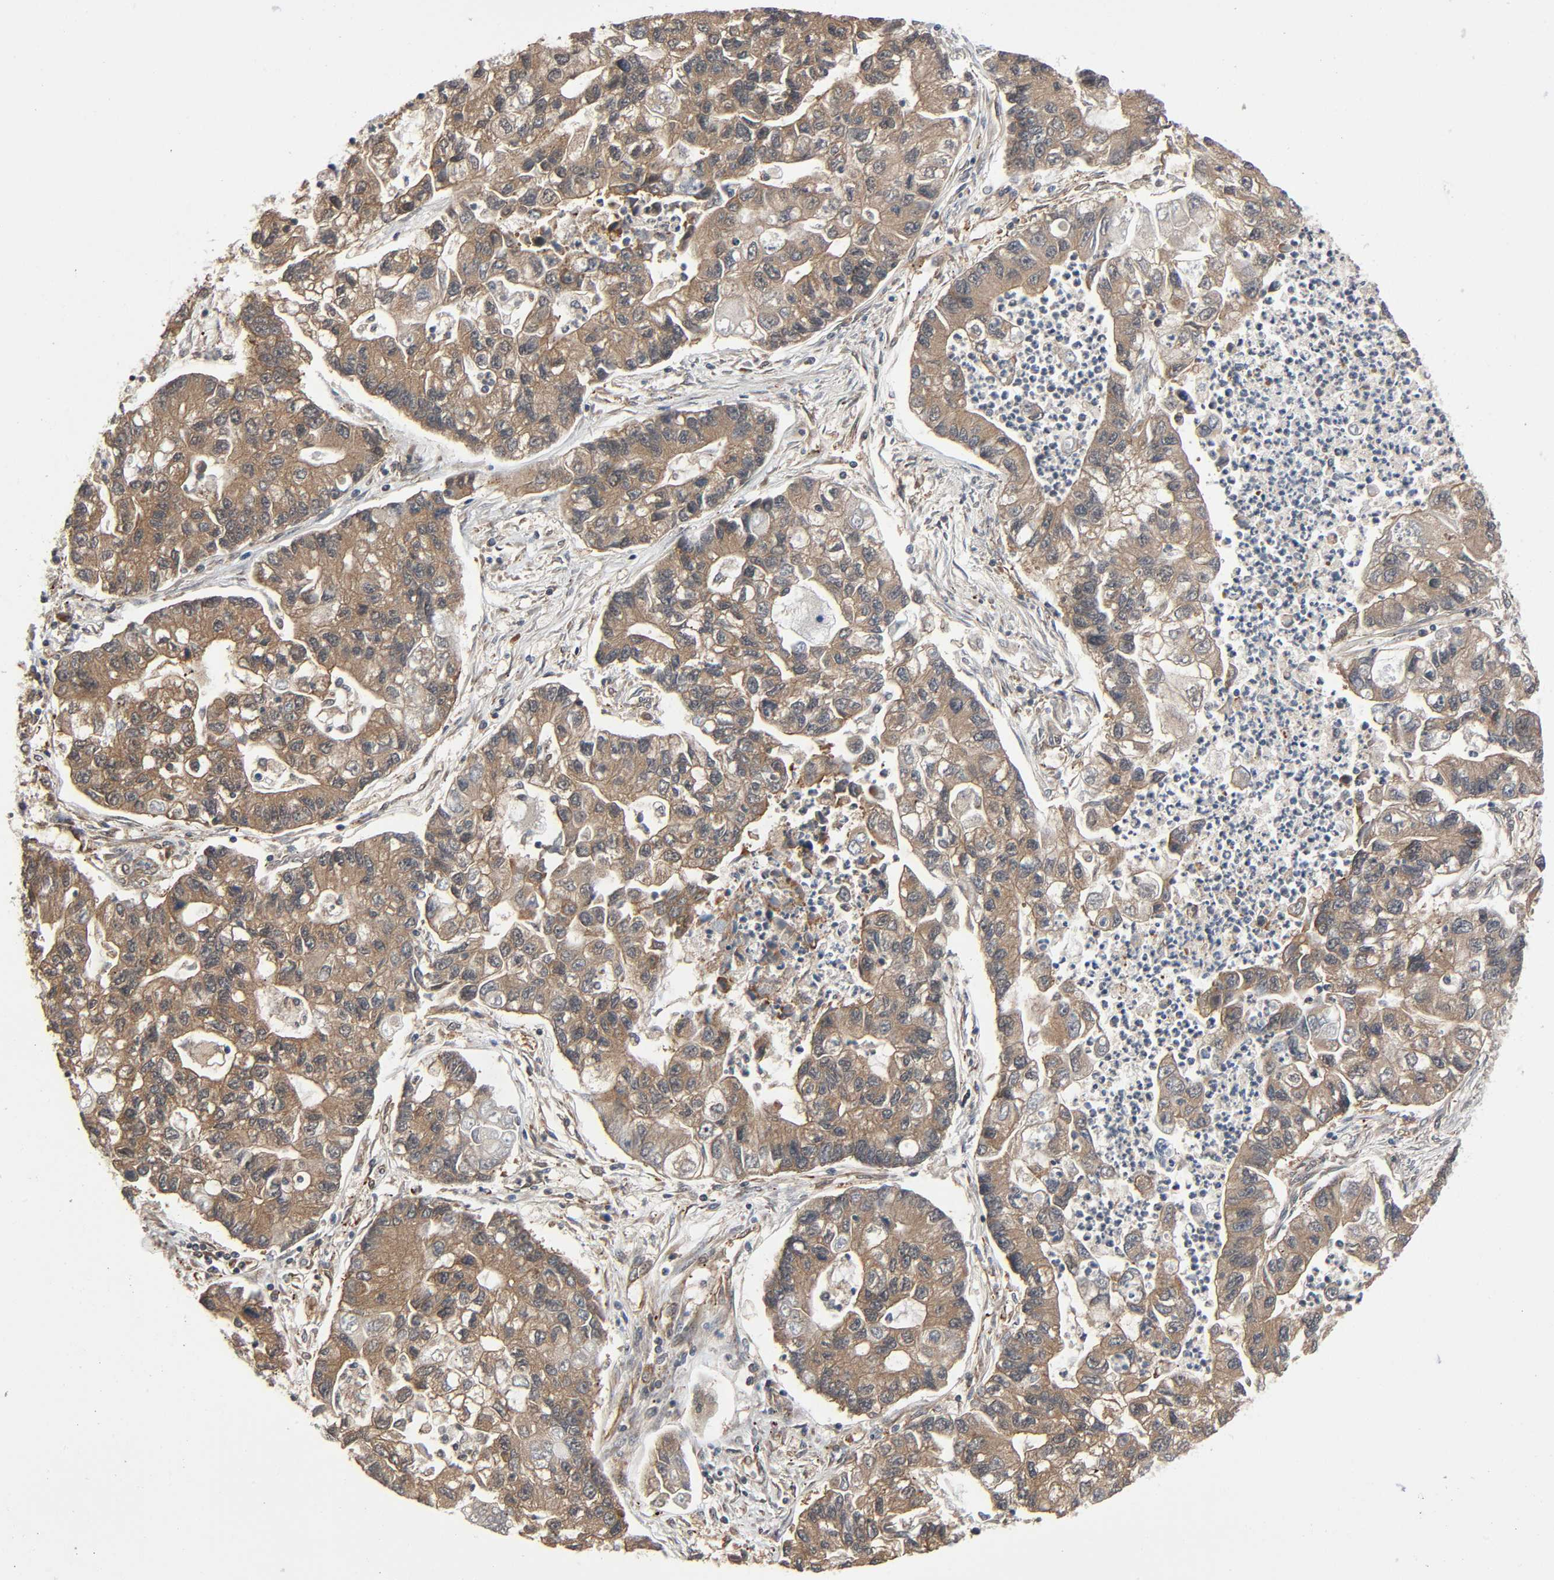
{"staining": {"intensity": "moderate", "quantity": ">75%", "location": "cytoplasmic/membranous"}, "tissue": "lung cancer", "cell_type": "Tumor cells", "image_type": "cancer", "snomed": [{"axis": "morphology", "description": "Adenocarcinoma, NOS"}, {"axis": "topography", "description": "Lung"}], "caption": "High-magnification brightfield microscopy of lung cancer stained with DAB (brown) and counterstained with hematoxylin (blue). tumor cells exhibit moderate cytoplasmic/membranous positivity is identified in about>75% of cells.", "gene": "PPP2R1B", "patient": {"sex": "female", "age": 51}}